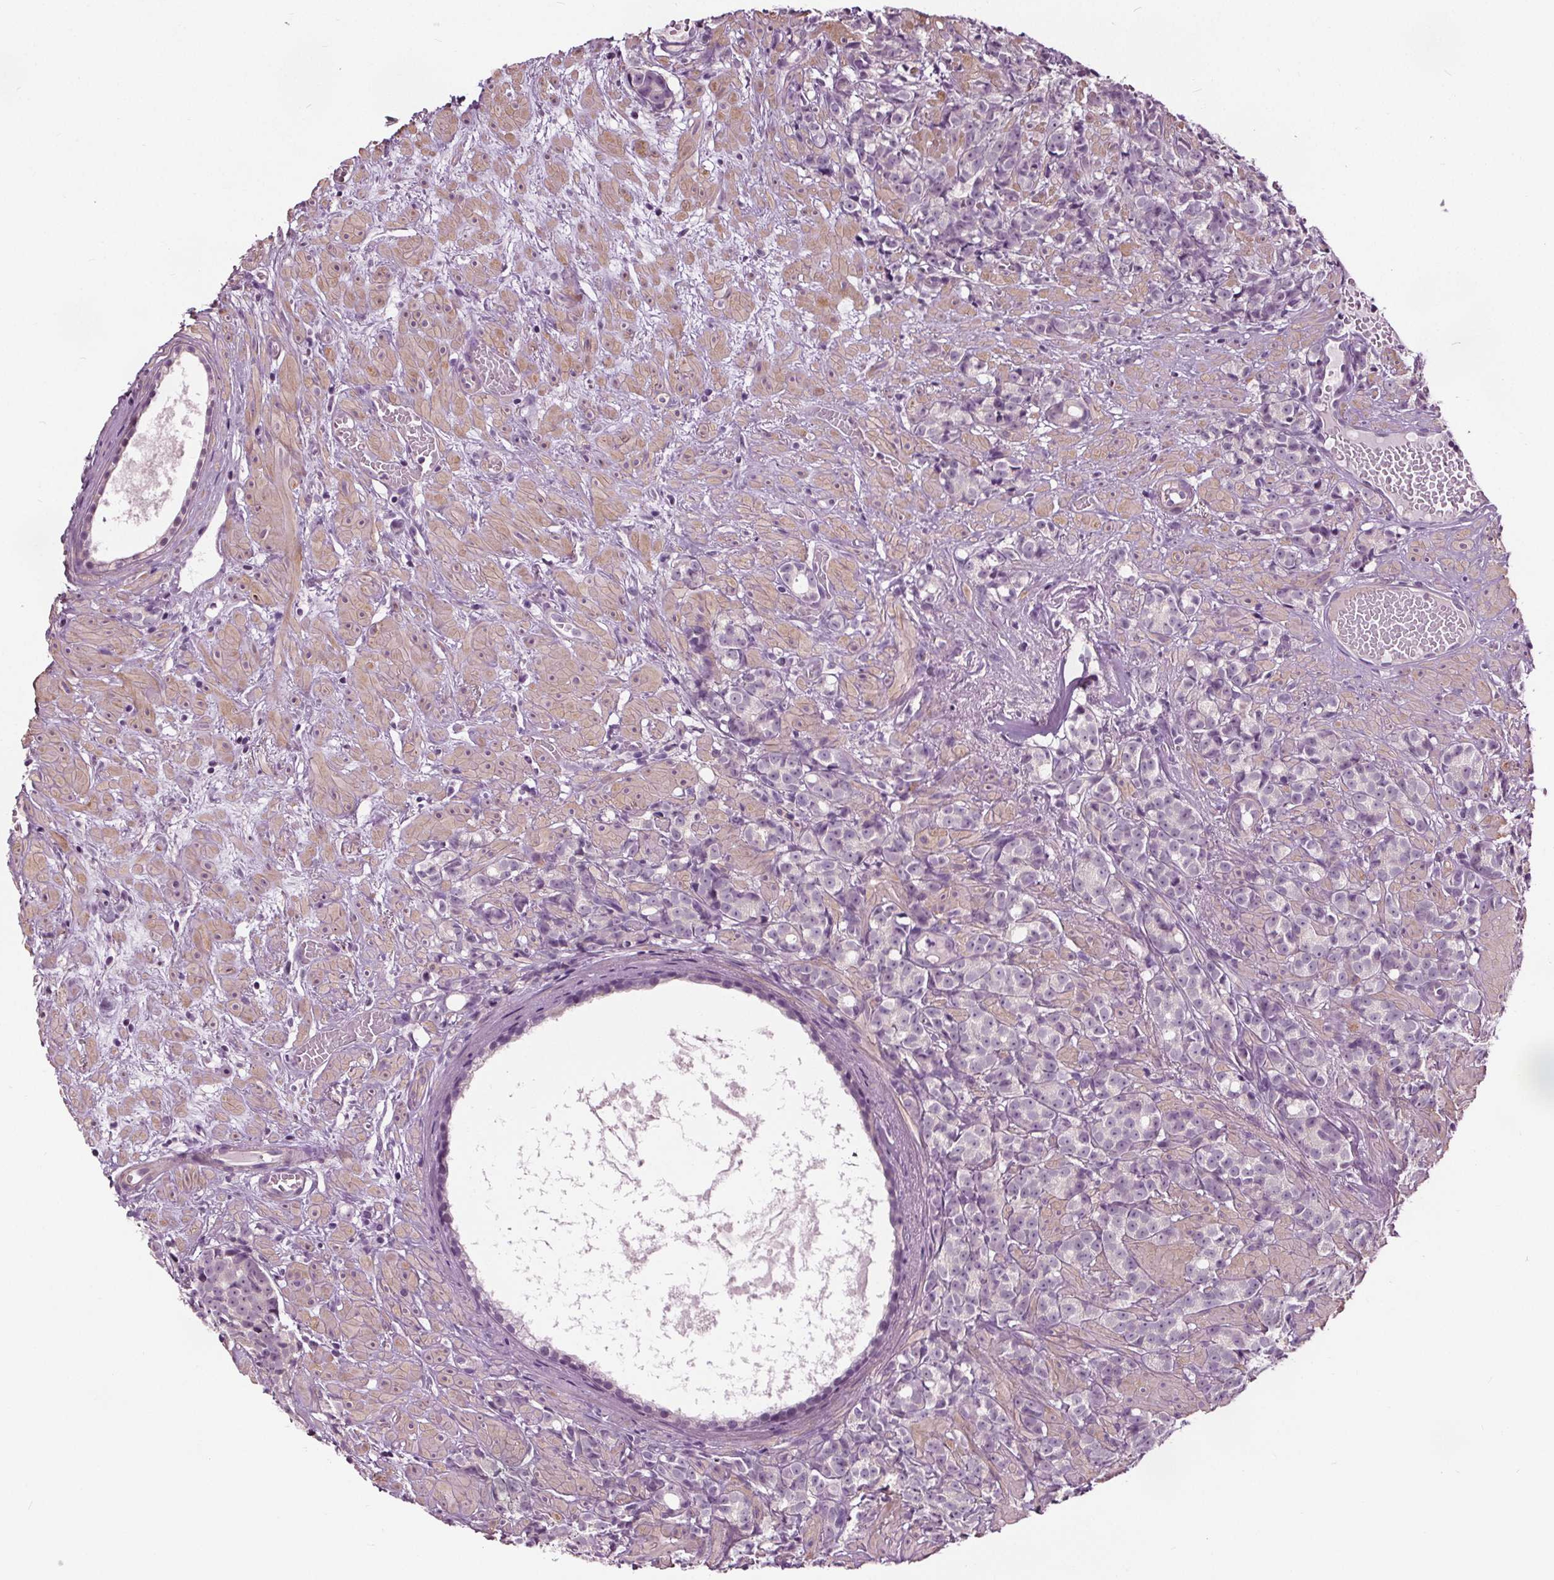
{"staining": {"intensity": "negative", "quantity": "none", "location": "none"}, "tissue": "prostate cancer", "cell_type": "Tumor cells", "image_type": "cancer", "snomed": [{"axis": "morphology", "description": "Adenocarcinoma, High grade"}, {"axis": "topography", "description": "Prostate"}], "caption": "Prostate cancer (high-grade adenocarcinoma) was stained to show a protein in brown. There is no significant expression in tumor cells.", "gene": "RASA1", "patient": {"sex": "male", "age": 81}}